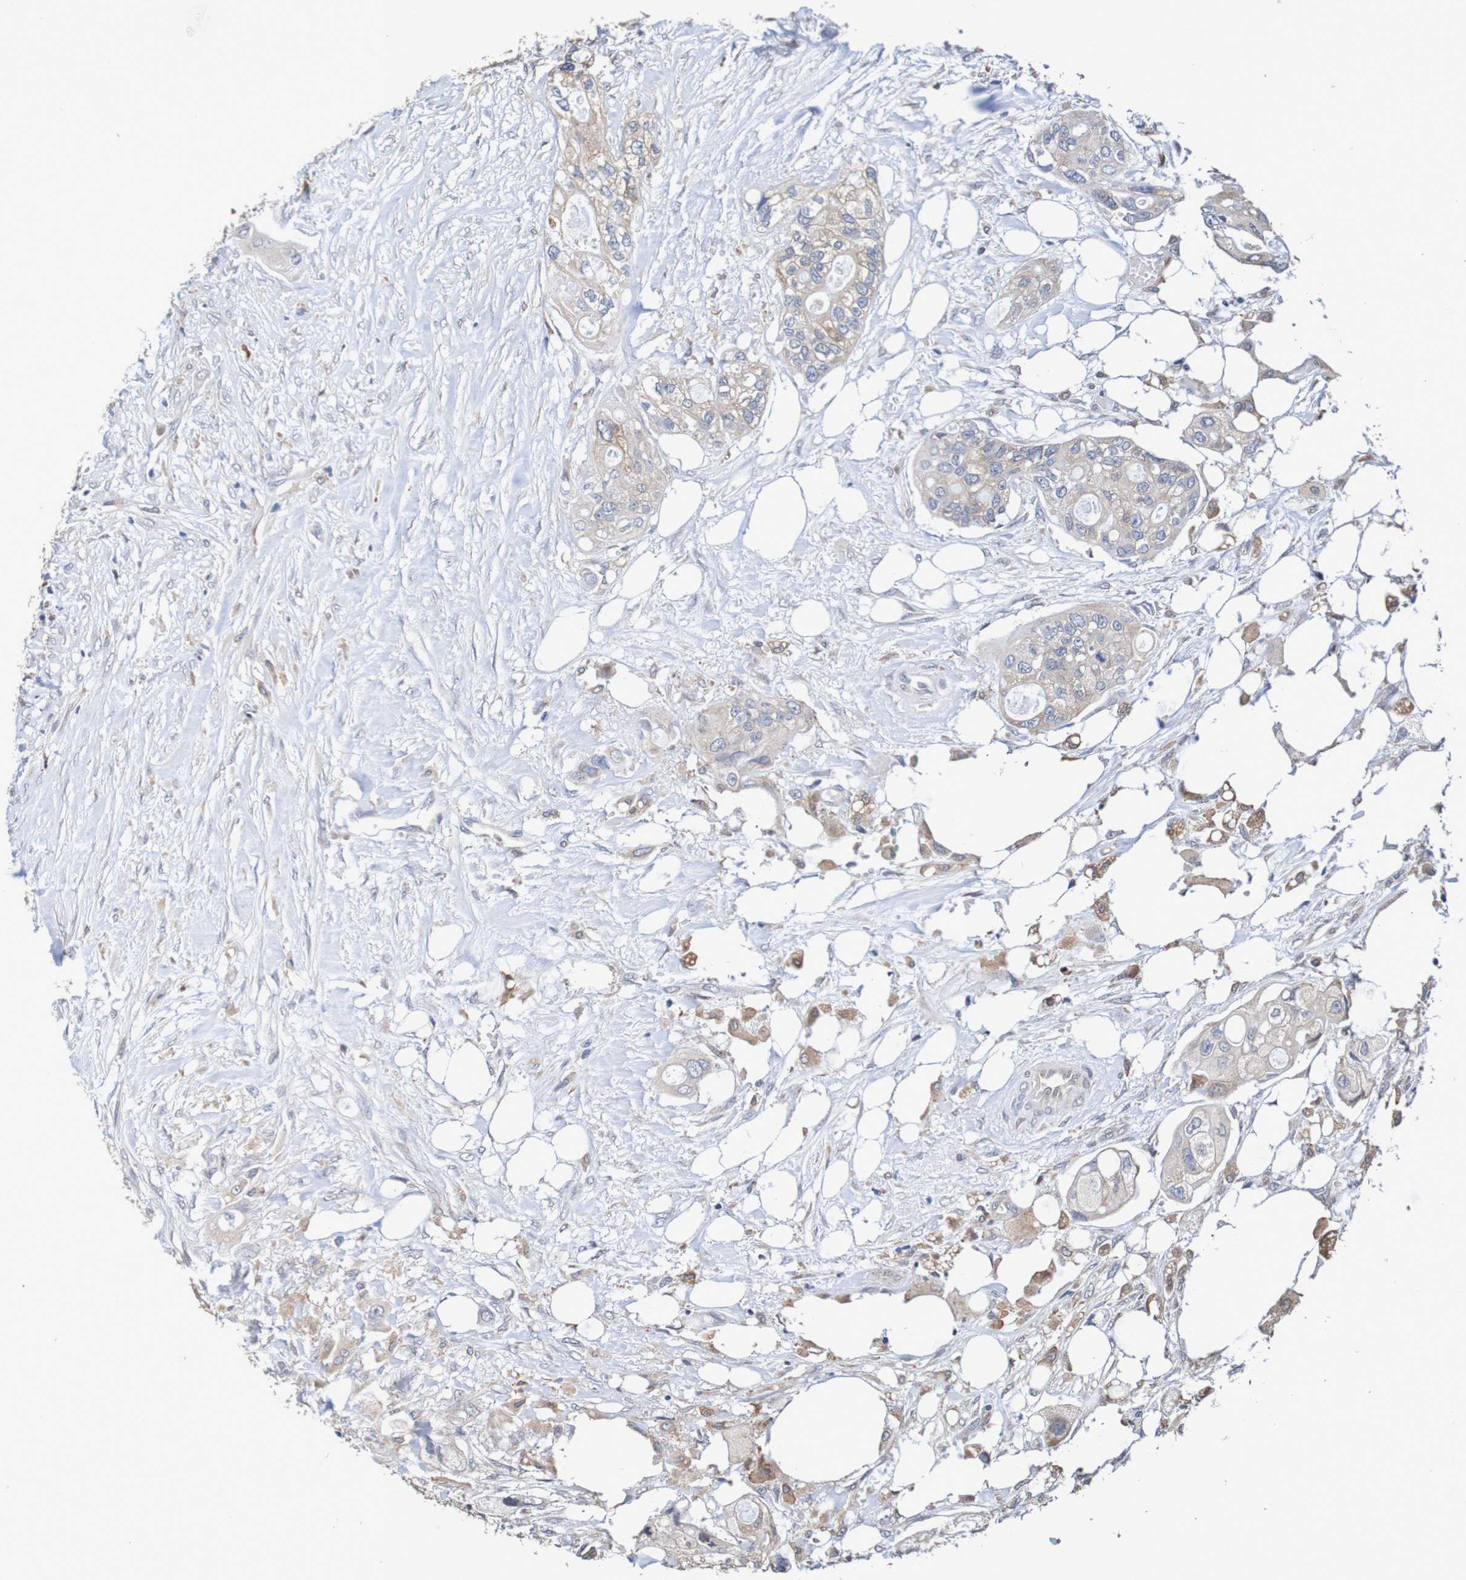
{"staining": {"intensity": "weak", "quantity": ">75%", "location": "cytoplasmic/membranous"}, "tissue": "colorectal cancer", "cell_type": "Tumor cells", "image_type": "cancer", "snomed": [{"axis": "morphology", "description": "Adenocarcinoma, NOS"}, {"axis": "topography", "description": "Colon"}], "caption": "The immunohistochemical stain labels weak cytoplasmic/membranous expression in tumor cells of colorectal adenocarcinoma tissue. (Stains: DAB (3,3'-diaminobenzidine) in brown, nuclei in blue, Microscopy: brightfield microscopy at high magnification).", "gene": "FIBP", "patient": {"sex": "female", "age": 57}}